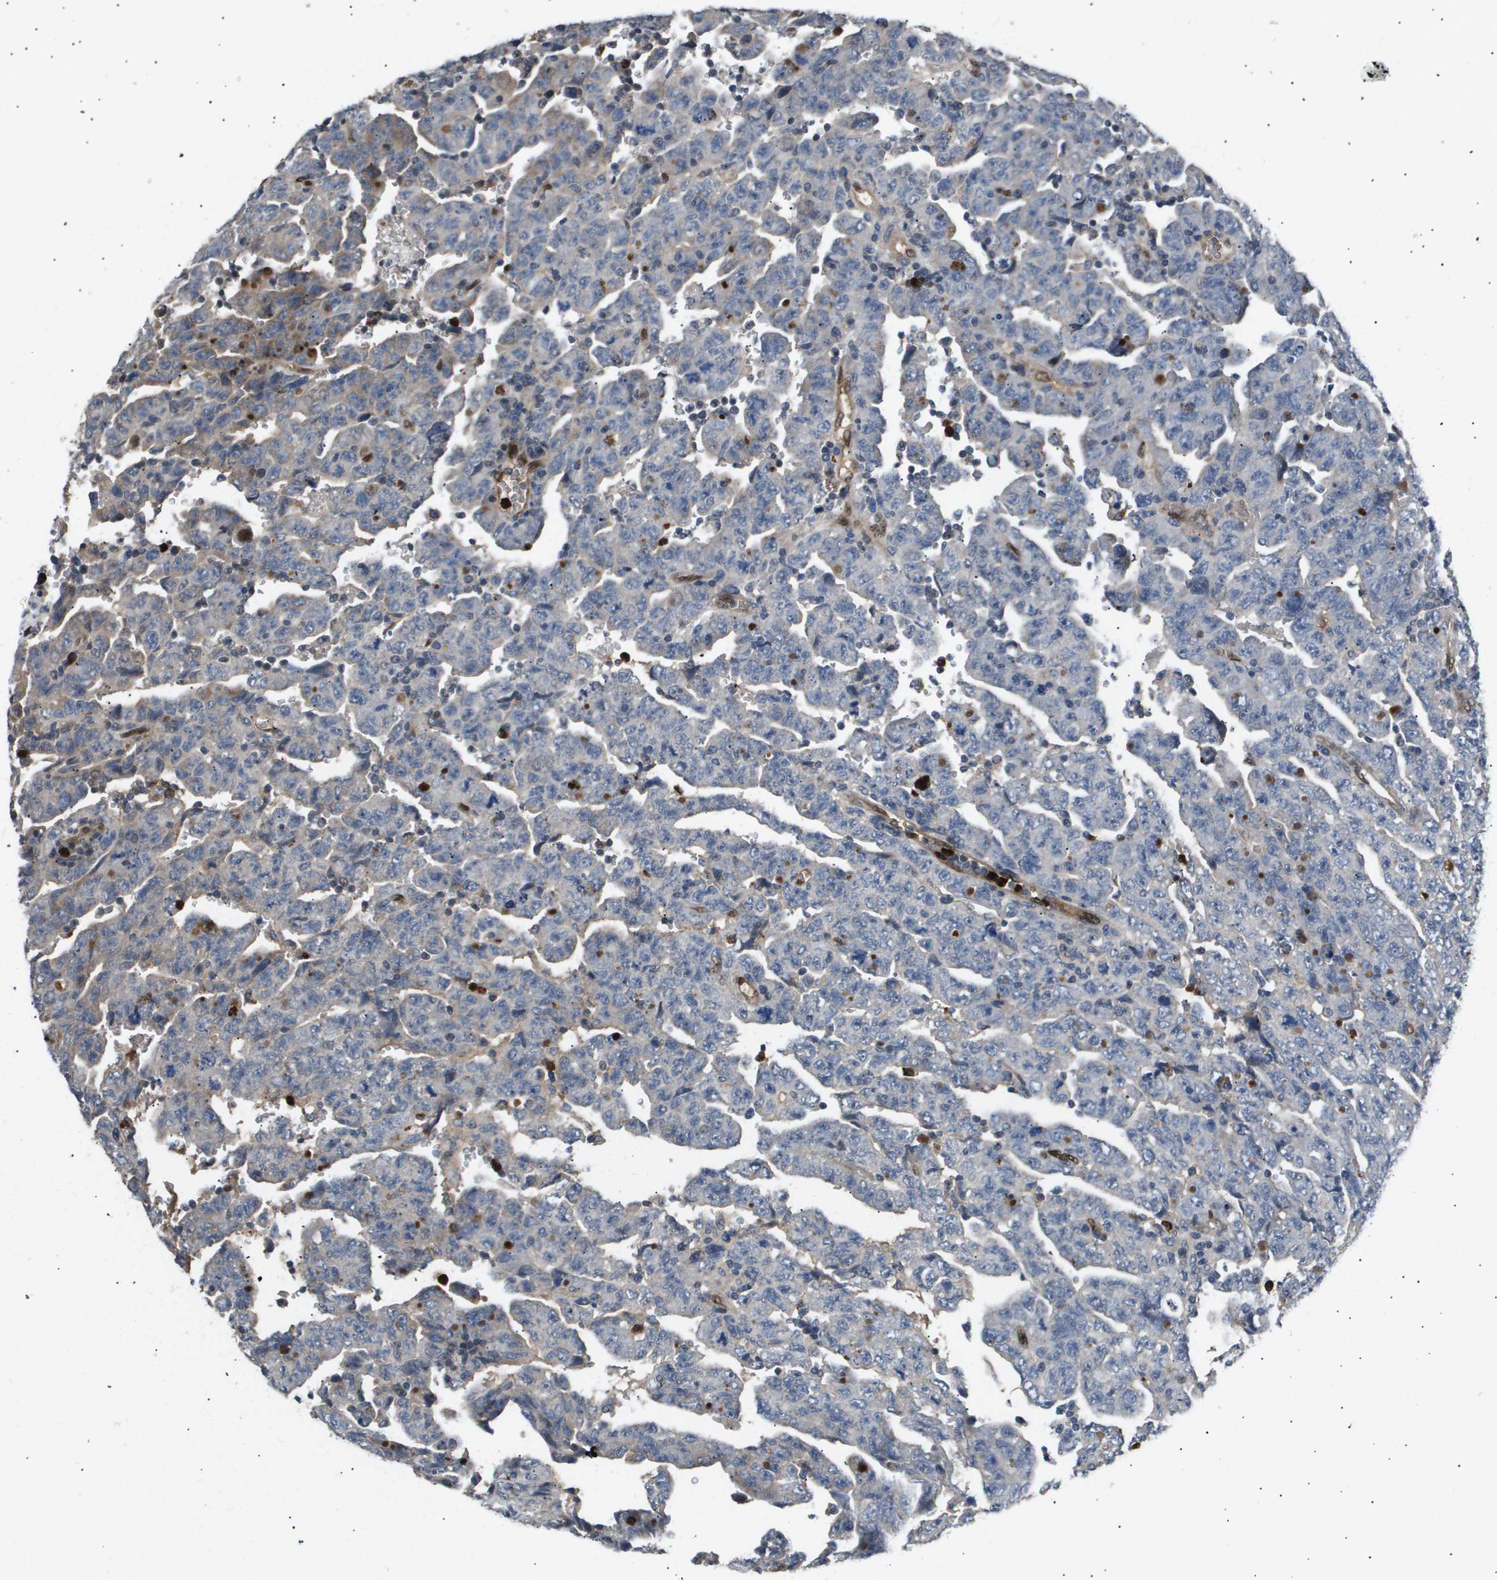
{"staining": {"intensity": "negative", "quantity": "none", "location": "none"}, "tissue": "testis cancer", "cell_type": "Tumor cells", "image_type": "cancer", "snomed": [{"axis": "morphology", "description": "Carcinoma, Embryonal, NOS"}, {"axis": "topography", "description": "Testis"}], "caption": "A high-resolution photomicrograph shows immunohistochemistry (IHC) staining of testis cancer (embryonal carcinoma), which displays no significant staining in tumor cells. (Brightfield microscopy of DAB immunohistochemistry at high magnification).", "gene": "ERG", "patient": {"sex": "male", "age": 28}}